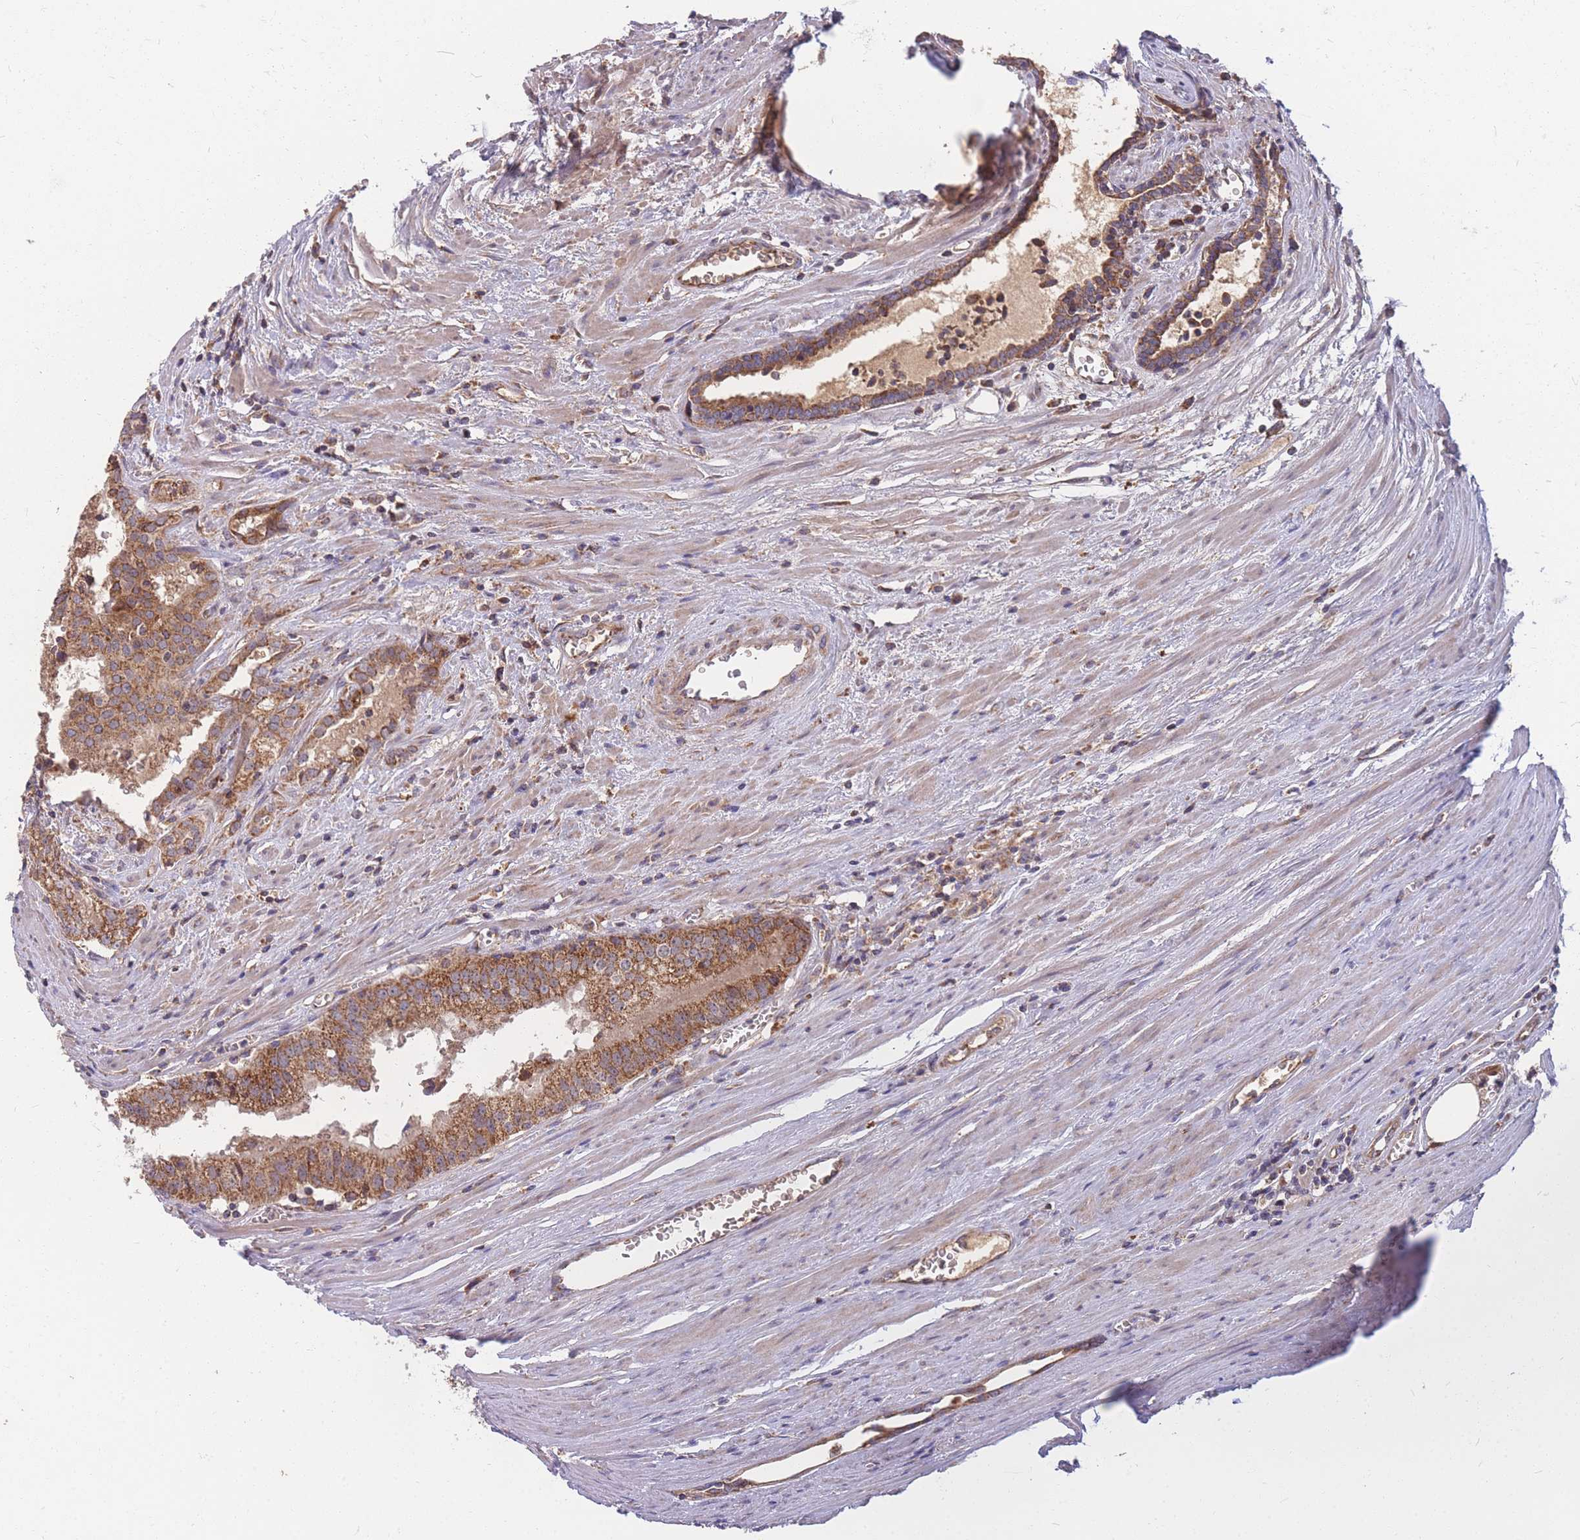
{"staining": {"intensity": "moderate", "quantity": ">75%", "location": "cytoplasmic/membranous"}, "tissue": "prostate cancer", "cell_type": "Tumor cells", "image_type": "cancer", "snomed": [{"axis": "morphology", "description": "Adenocarcinoma, High grade"}, {"axis": "topography", "description": "Prostate"}], "caption": "This histopathology image demonstrates IHC staining of prostate high-grade adenocarcinoma, with medium moderate cytoplasmic/membranous positivity in about >75% of tumor cells.", "gene": "PTPMT1", "patient": {"sex": "male", "age": 68}}